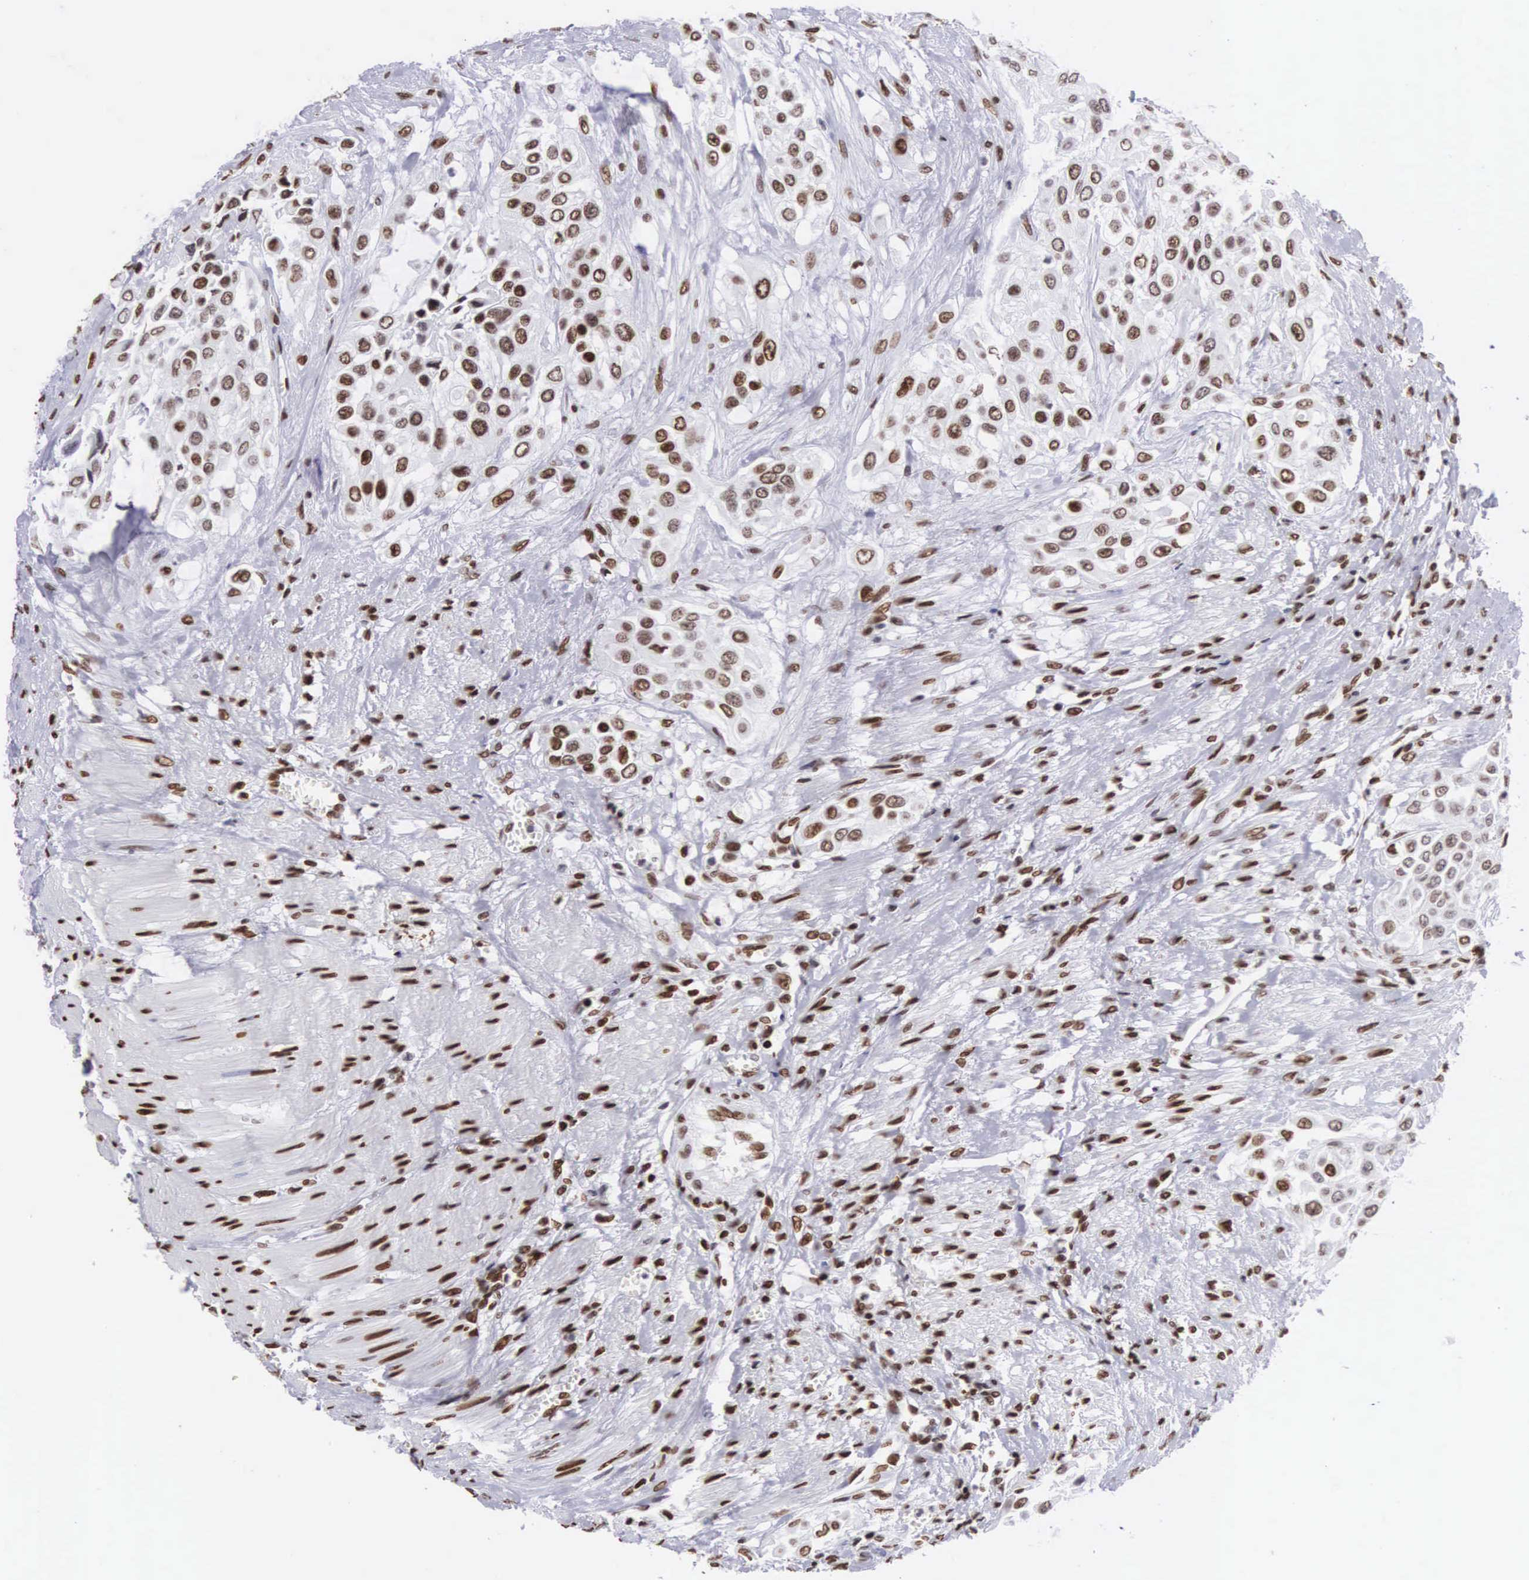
{"staining": {"intensity": "moderate", "quantity": ">75%", "location": "nuclear"}, "tissue": "urothelial cancer", "cell_type": "Tumor cells", "image_type": "cancer", "snomed": [{"axis": "morphology", "description": "Urothelial carcinoma, High grade"}, {"axis": "topography", "description": "Urinary bladder"}], "caption": "A micrograph showing moderate nuclear expression in approximately >75% of tumor cells in high-grade urothelial carcinoma, as visualized by brown immunohistochemical staining.", "gene": "MECP2", "patient": {"sex": "male", "age": 57}}